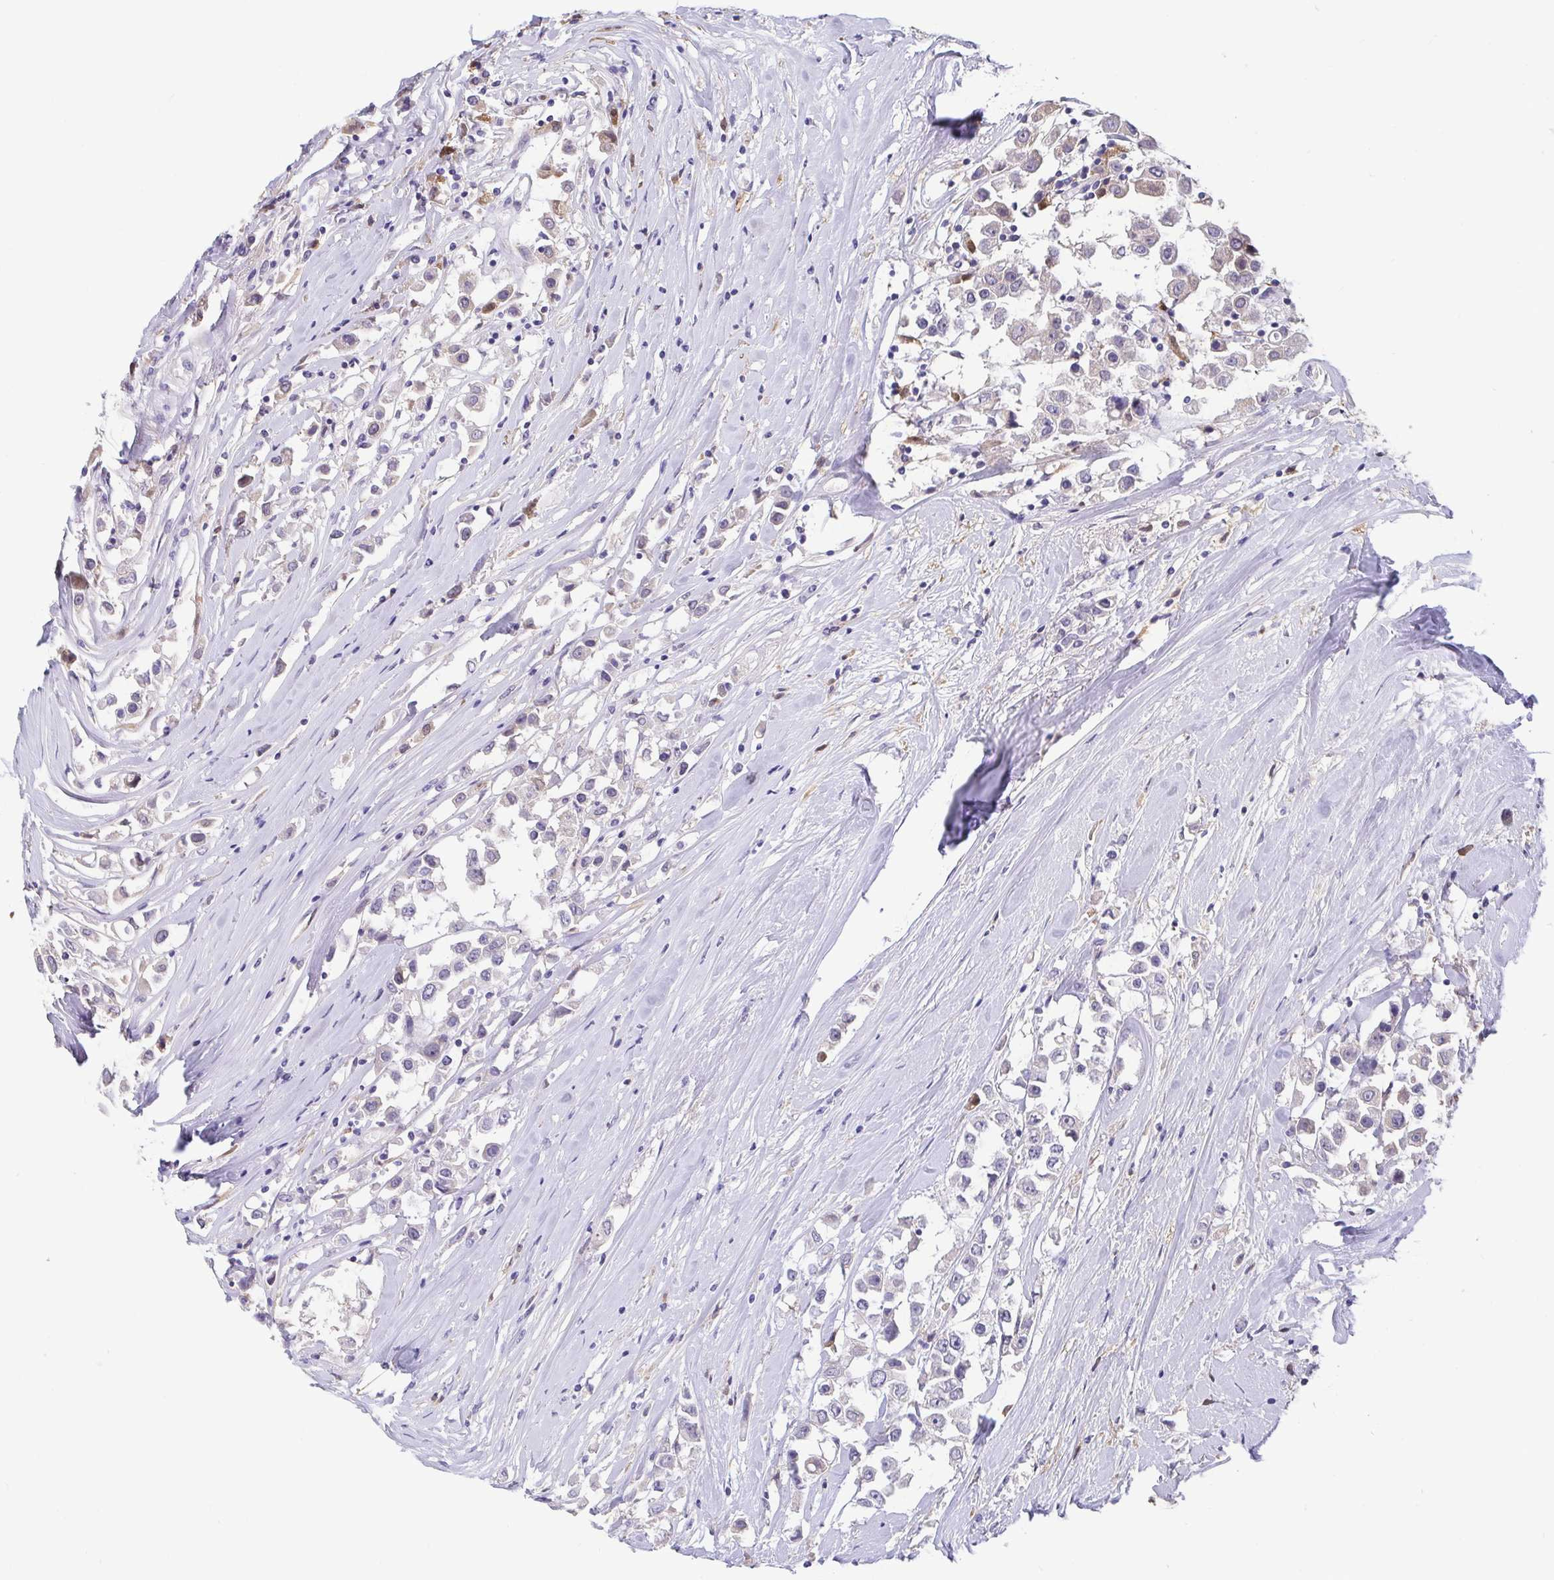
{"staining": {"intensity": "negative", "quantity": "none", "location": "none"}, "tissue": "breast cancer", "cell_type": "Tumor cells", "image_type": "cancer", "snomed": [{"axis": "morphology", "description": "Duct carcinoma"}, {"axis": "topography", "description": "Breast"}], "caption": "Immunohistochemistry histopathology image of human breast cancer stained for a protein (brown), which shows no expression in tumor cells.", "gene": "IDH1", "patient": {"sex": "female", "age": 61}}